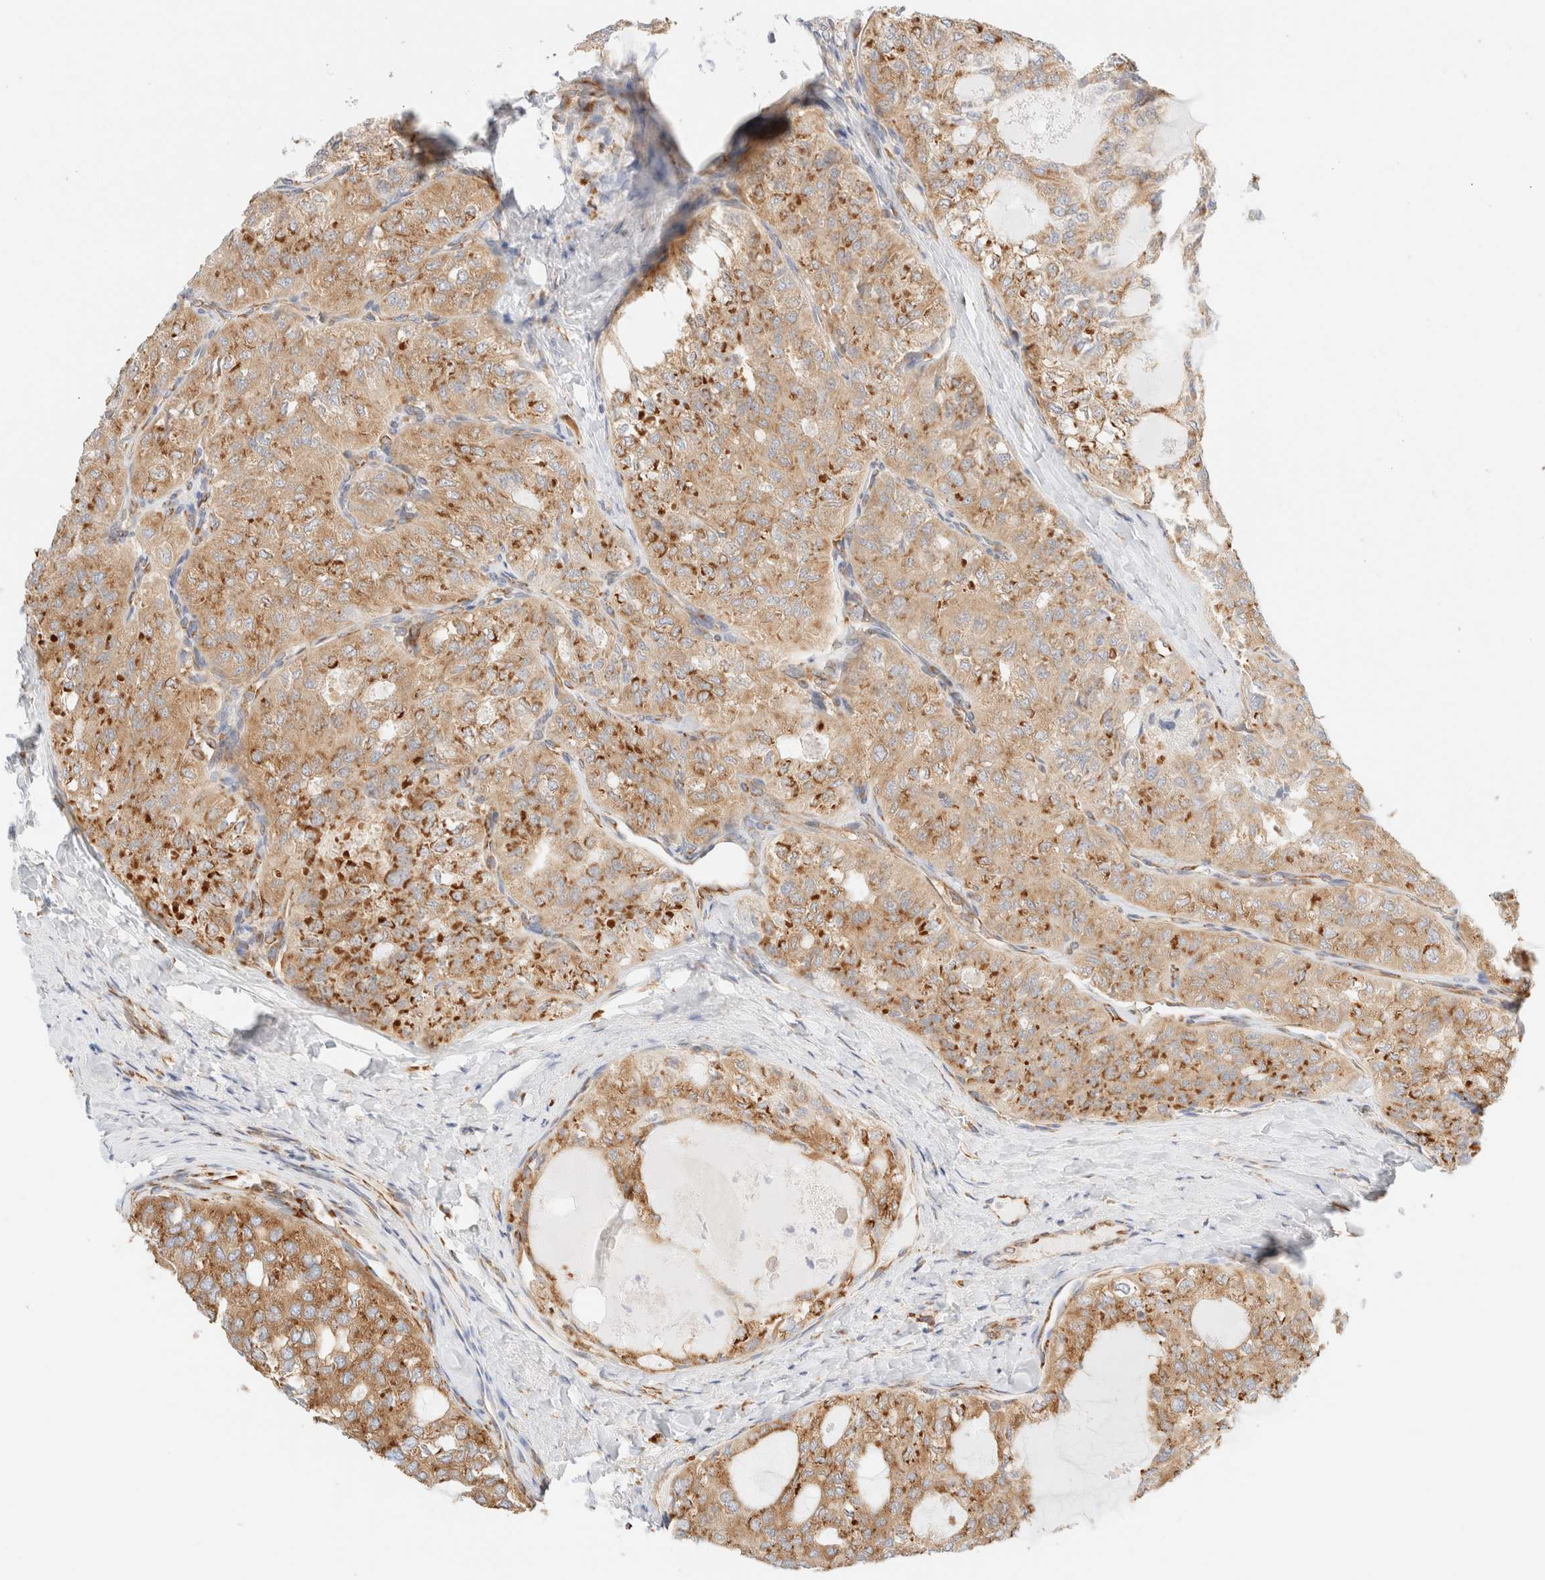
{"staining": {"intensity": "moderate", "quantity": ">75%", "location": "cytoplasmic/membranous"}, "tissue": "thyroid cancer", "cell_type": "Tumor cells", "image_type": "cancer", "snomed": [{"axis": "morphology", "description": "Follicular adenoma carcinoma, NOS"}, {"axis": "topography", "description": "Thyroid gland"}], "caption": "Immunohistochemical staining of follicular adenoma carcinoma (thyroid) displays medium levels of moderate cytoplasmic/membranous protein positivity in approximately >75% of tumor cells. (brown staining indicates protein expression, while blue staining denotes nuclei).", "gene": "ZC2HC1A", "patient": {"sex": "male", "age": 75}}